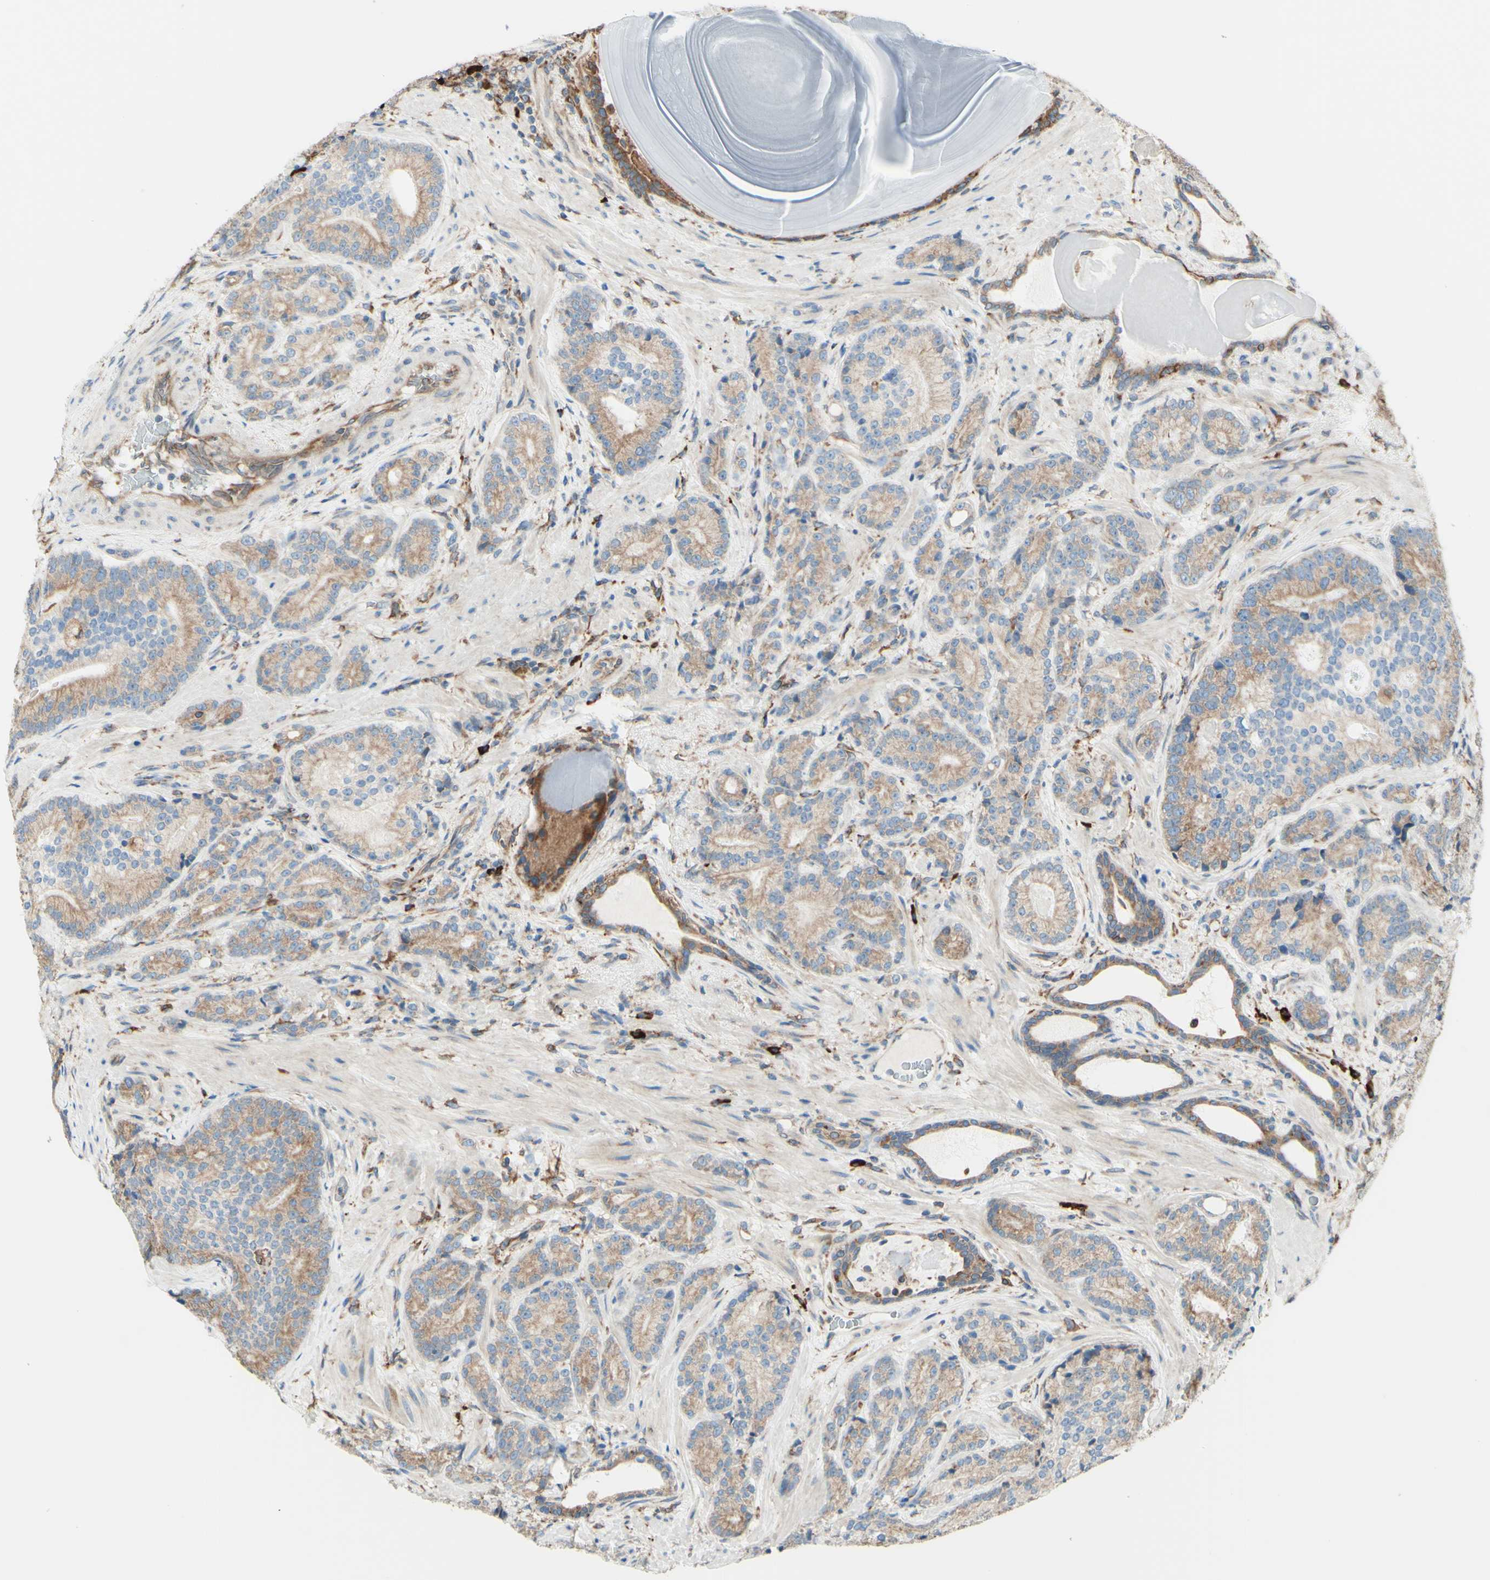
{"staining": {"intensity": "weak", "quantity": ">75%", "location": "cytoplasmic/membranous"}, "tissue": "prostate cancer", "cell_type": "Tumor cells", "image_type": "cancer", "snomed": [{"axis": "morphology", "description": "Adenocarcinoma, High grade"}, {"axis": "topography", "description": "Prostate"}], "caption": "Protein positivity by immunohistochemistry exhibits weak cytoplasmic/membranous expression in about >75% of tumor cells in prostate cancer.", "gene": "DNAJB11", "patient": {"sex": "male", "age": 61}}